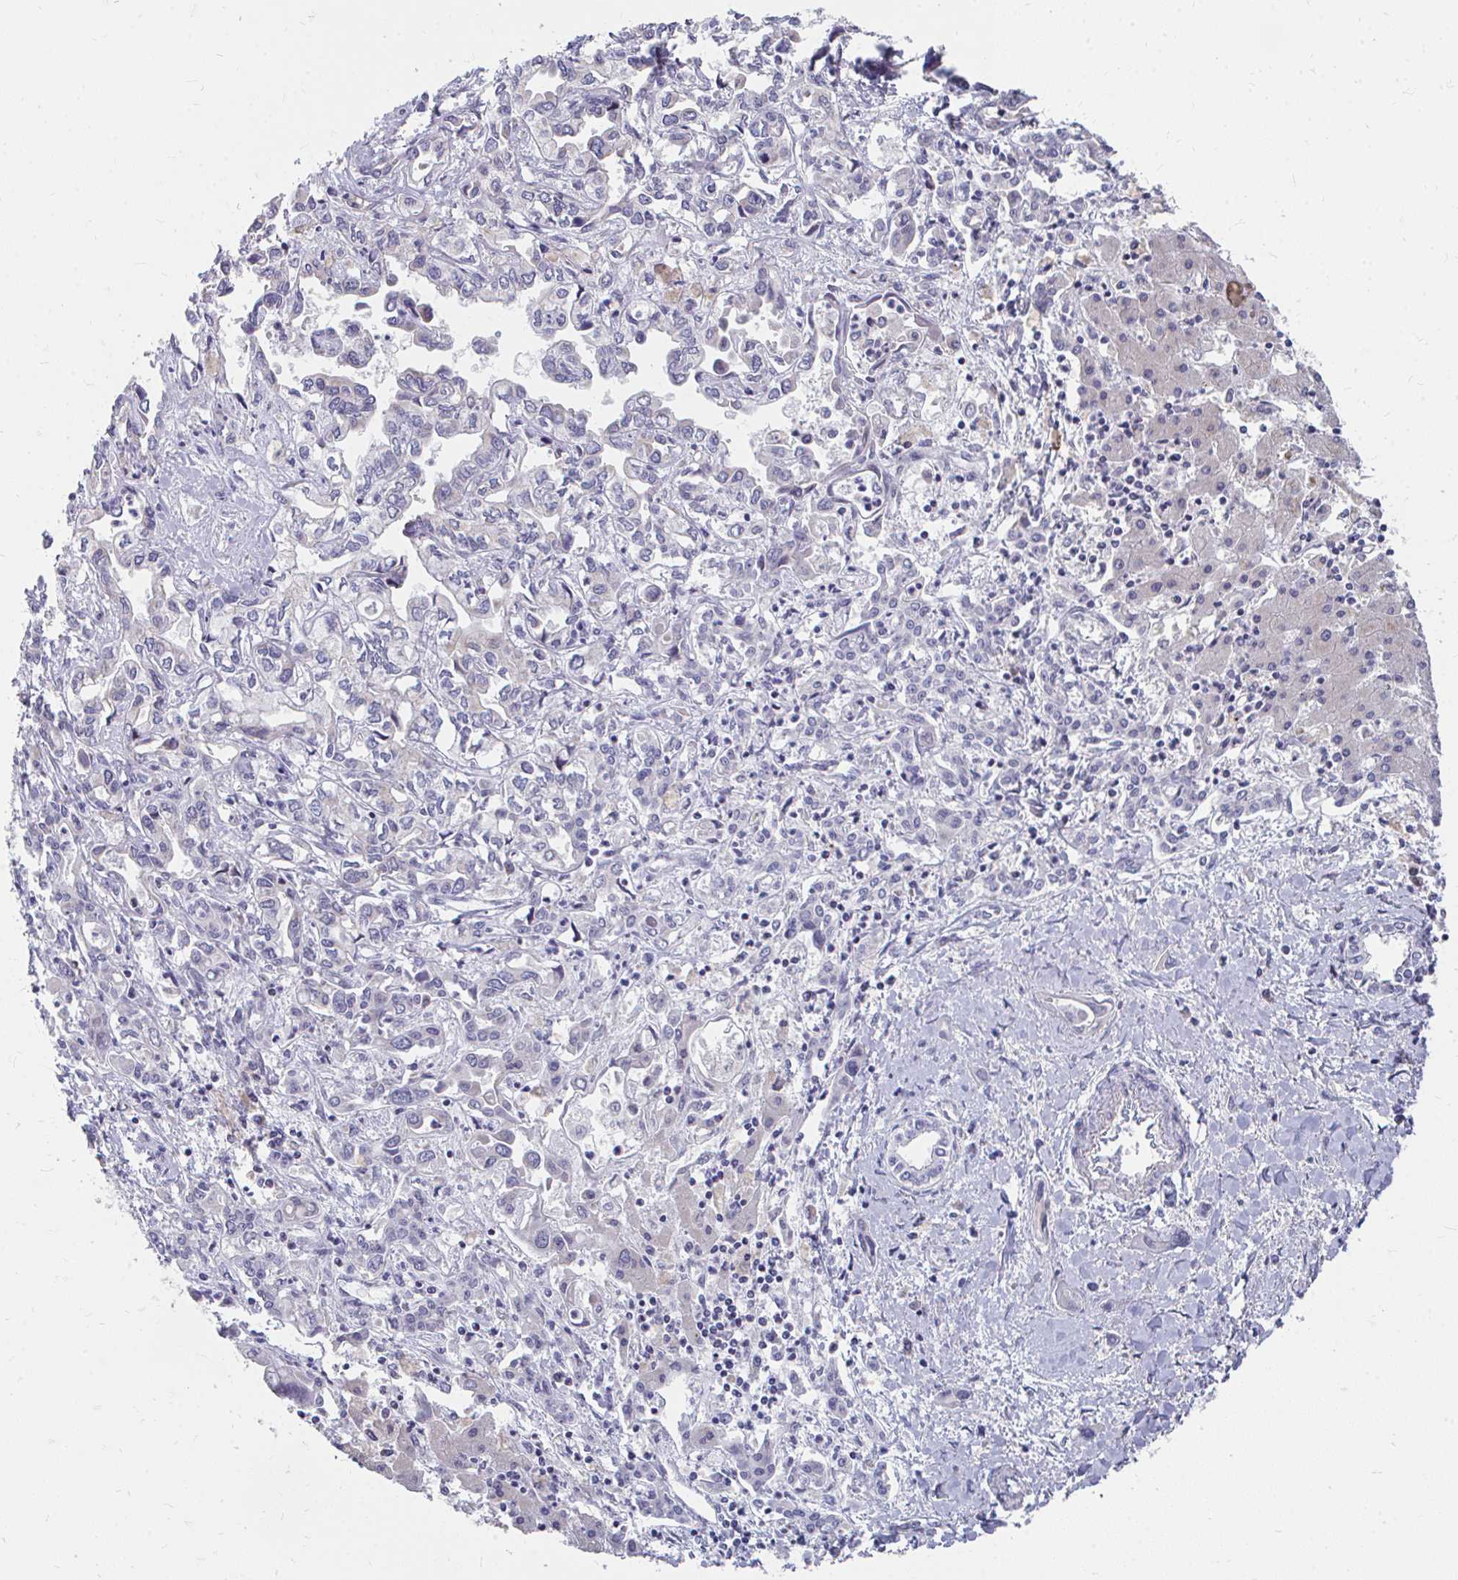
{"staining": {"intensity": "negative", "quantity": "none", "location": "none"}, "tissue": "liver cancer", "cell_type": "Tumor cells", "image_type": "cancer", "snomed": [{"axis": "morphology", "description": "Cholangiocarcinoma"}, {"axis": "topography", "description": "Liver"}], "caption": "Tumor cells are negative for brown protein staining in liver cholangiocarcinoma.", "gene": "PEX3", "patient": {"sex": "female", "age": 64}}